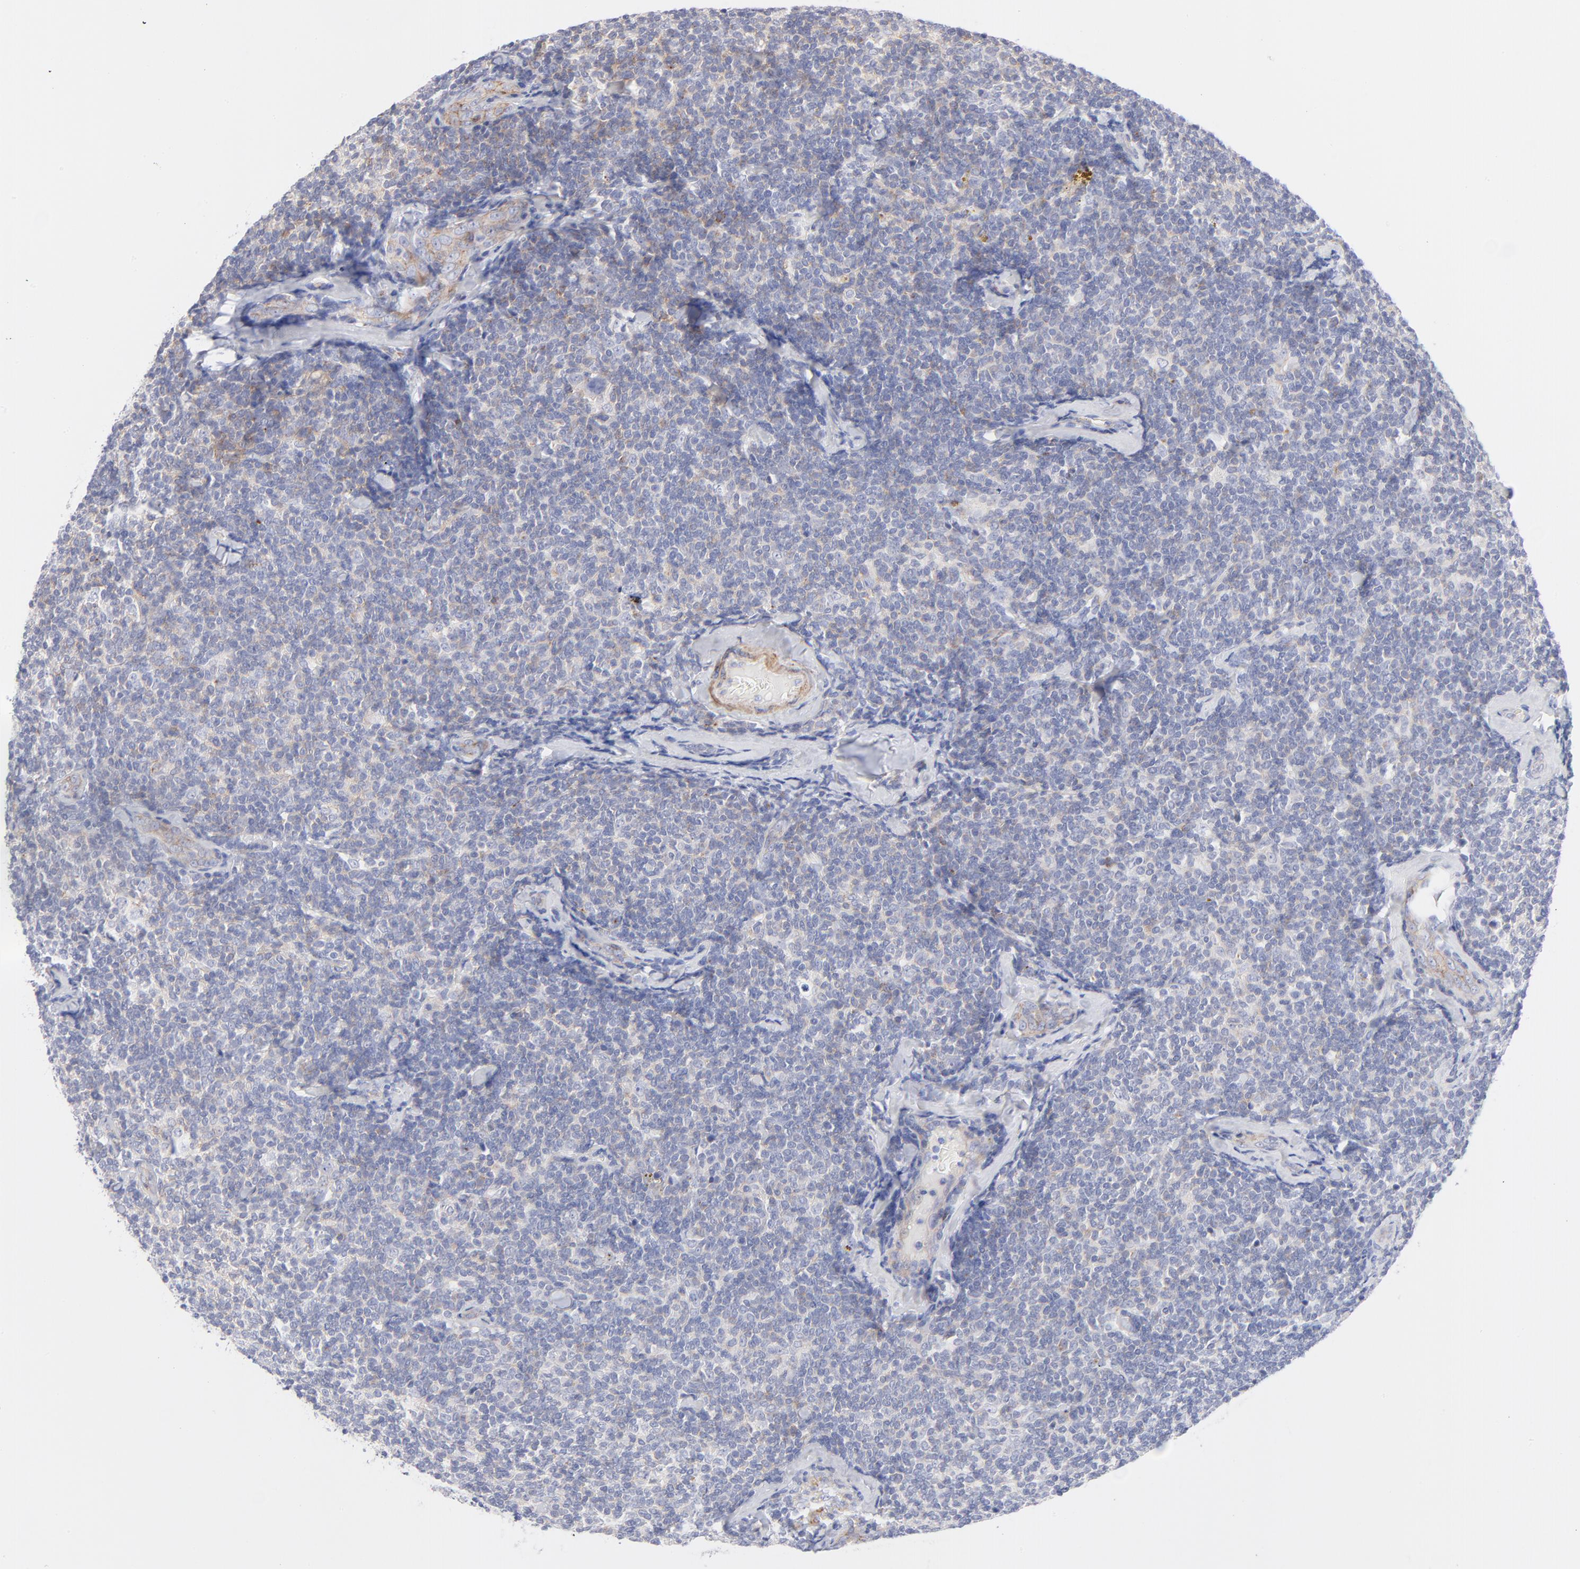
{"staining": {"intensity": "weak", "quantity": "<25%", "location": "cytoplasmic/membranous"}, "tissue": "lymphoma", "cell_type": "Tumor cells", "image_type": "cancer", "snomed": [{"axis": "morphology", "description": "Malignant lymphoma, non-Hodgkin's type, Low grade"}, {"axis": "topography", "description": "Lymph node"}], "caption": "Immunohistochemistry (IHC) micrograph of neoplastic tissue: low-grade malignant lymphoma, non-Hodgkin's type stained with DAB demonstrates no significant protein positivity in tumor cells.", "gene": "ACTA2", "patient": {"sex": "female", "age": 56}}